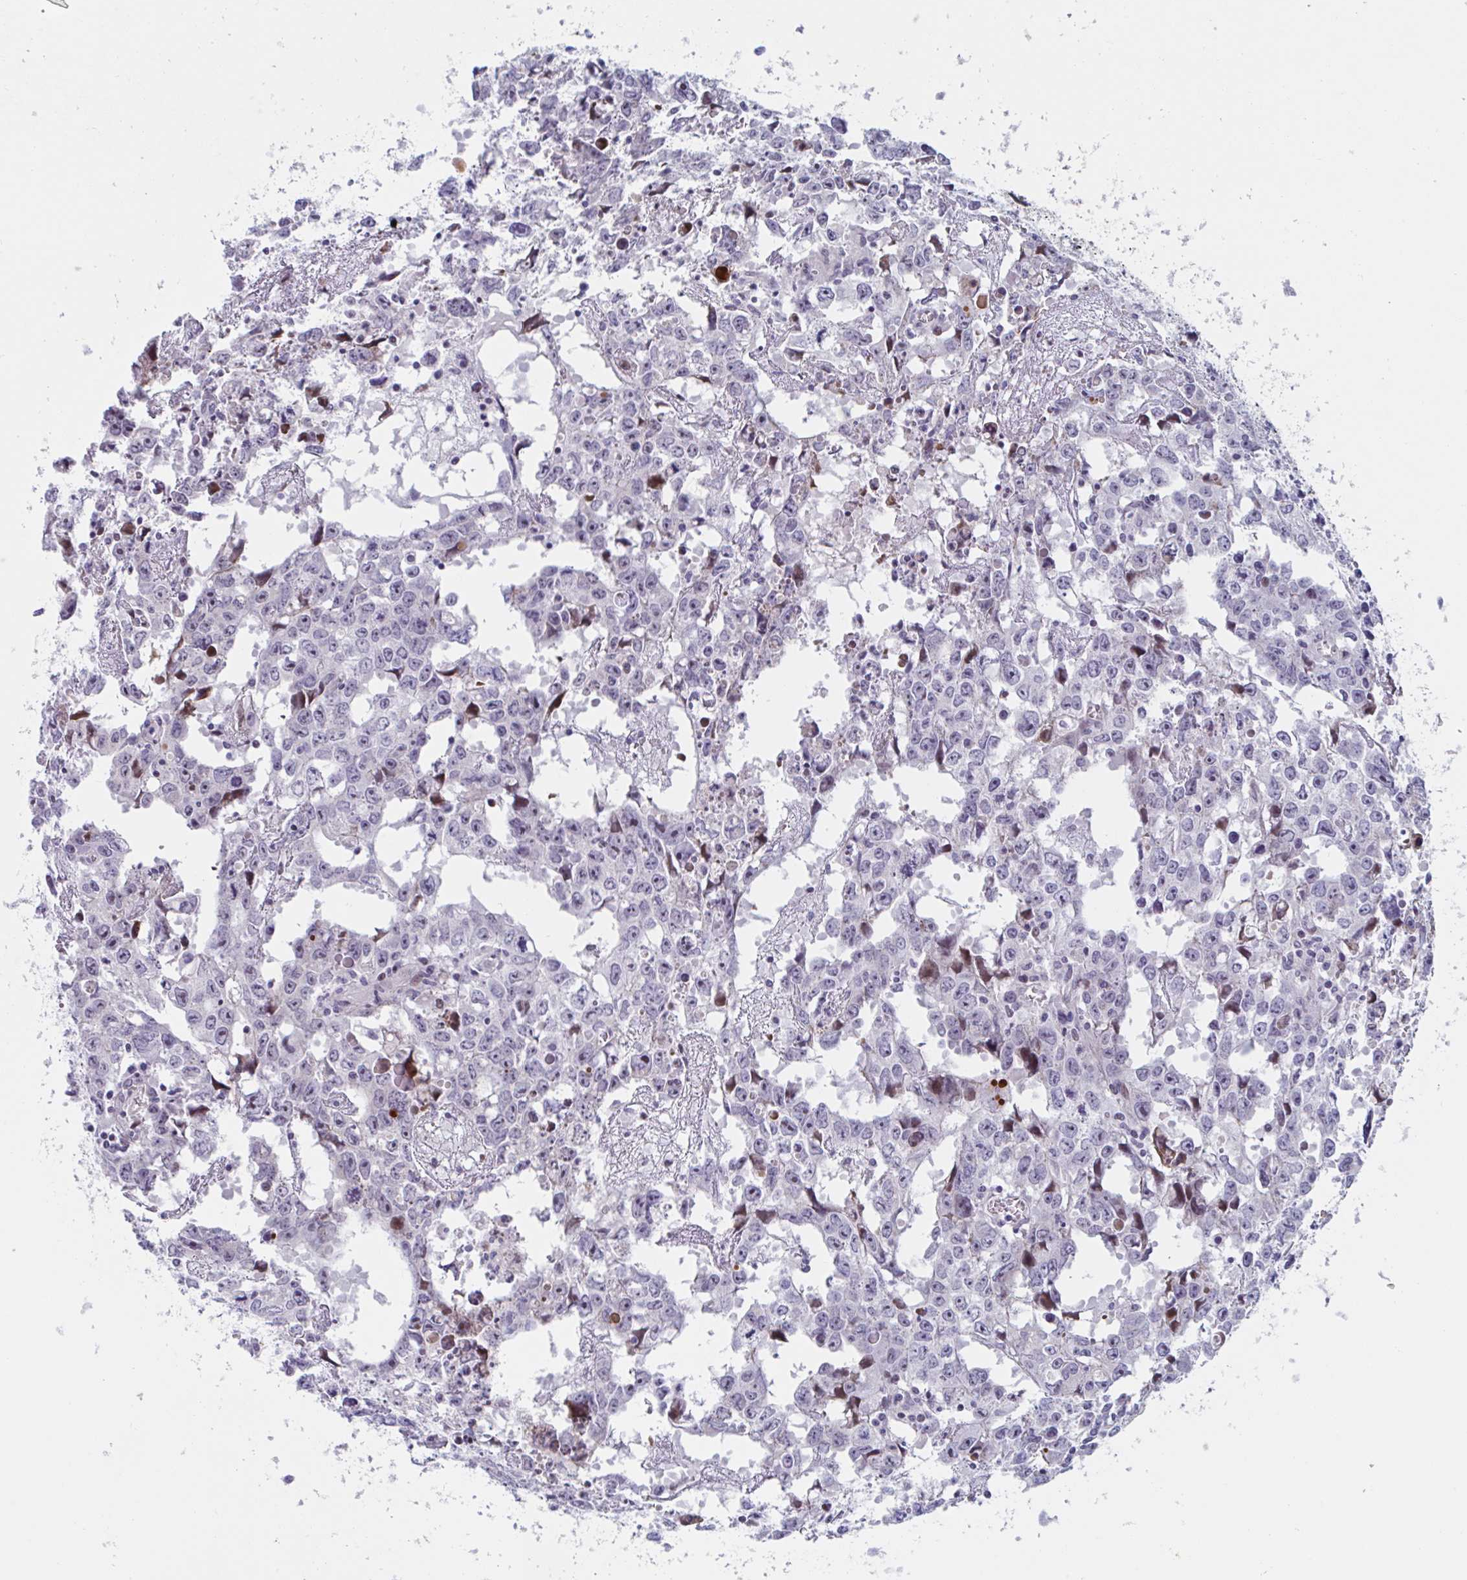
{"staining": {"intensity": "negative", "quantity": "none", "location": "none"}, "tissue": "testis cancer", "cell_type": "Tumor cells", "image_type": "cancer", "snomed": [{"axis": "morphology", "description": "Carcinoma, Embryonal, NOS"}, {"axis": "topography", "description": "Testis"}], "caption": "There is no significant expression in tumor cells of testis embryonal carcinoma.", "gene": "DUXA", "patient": {"sex": "male", "age": 22}}